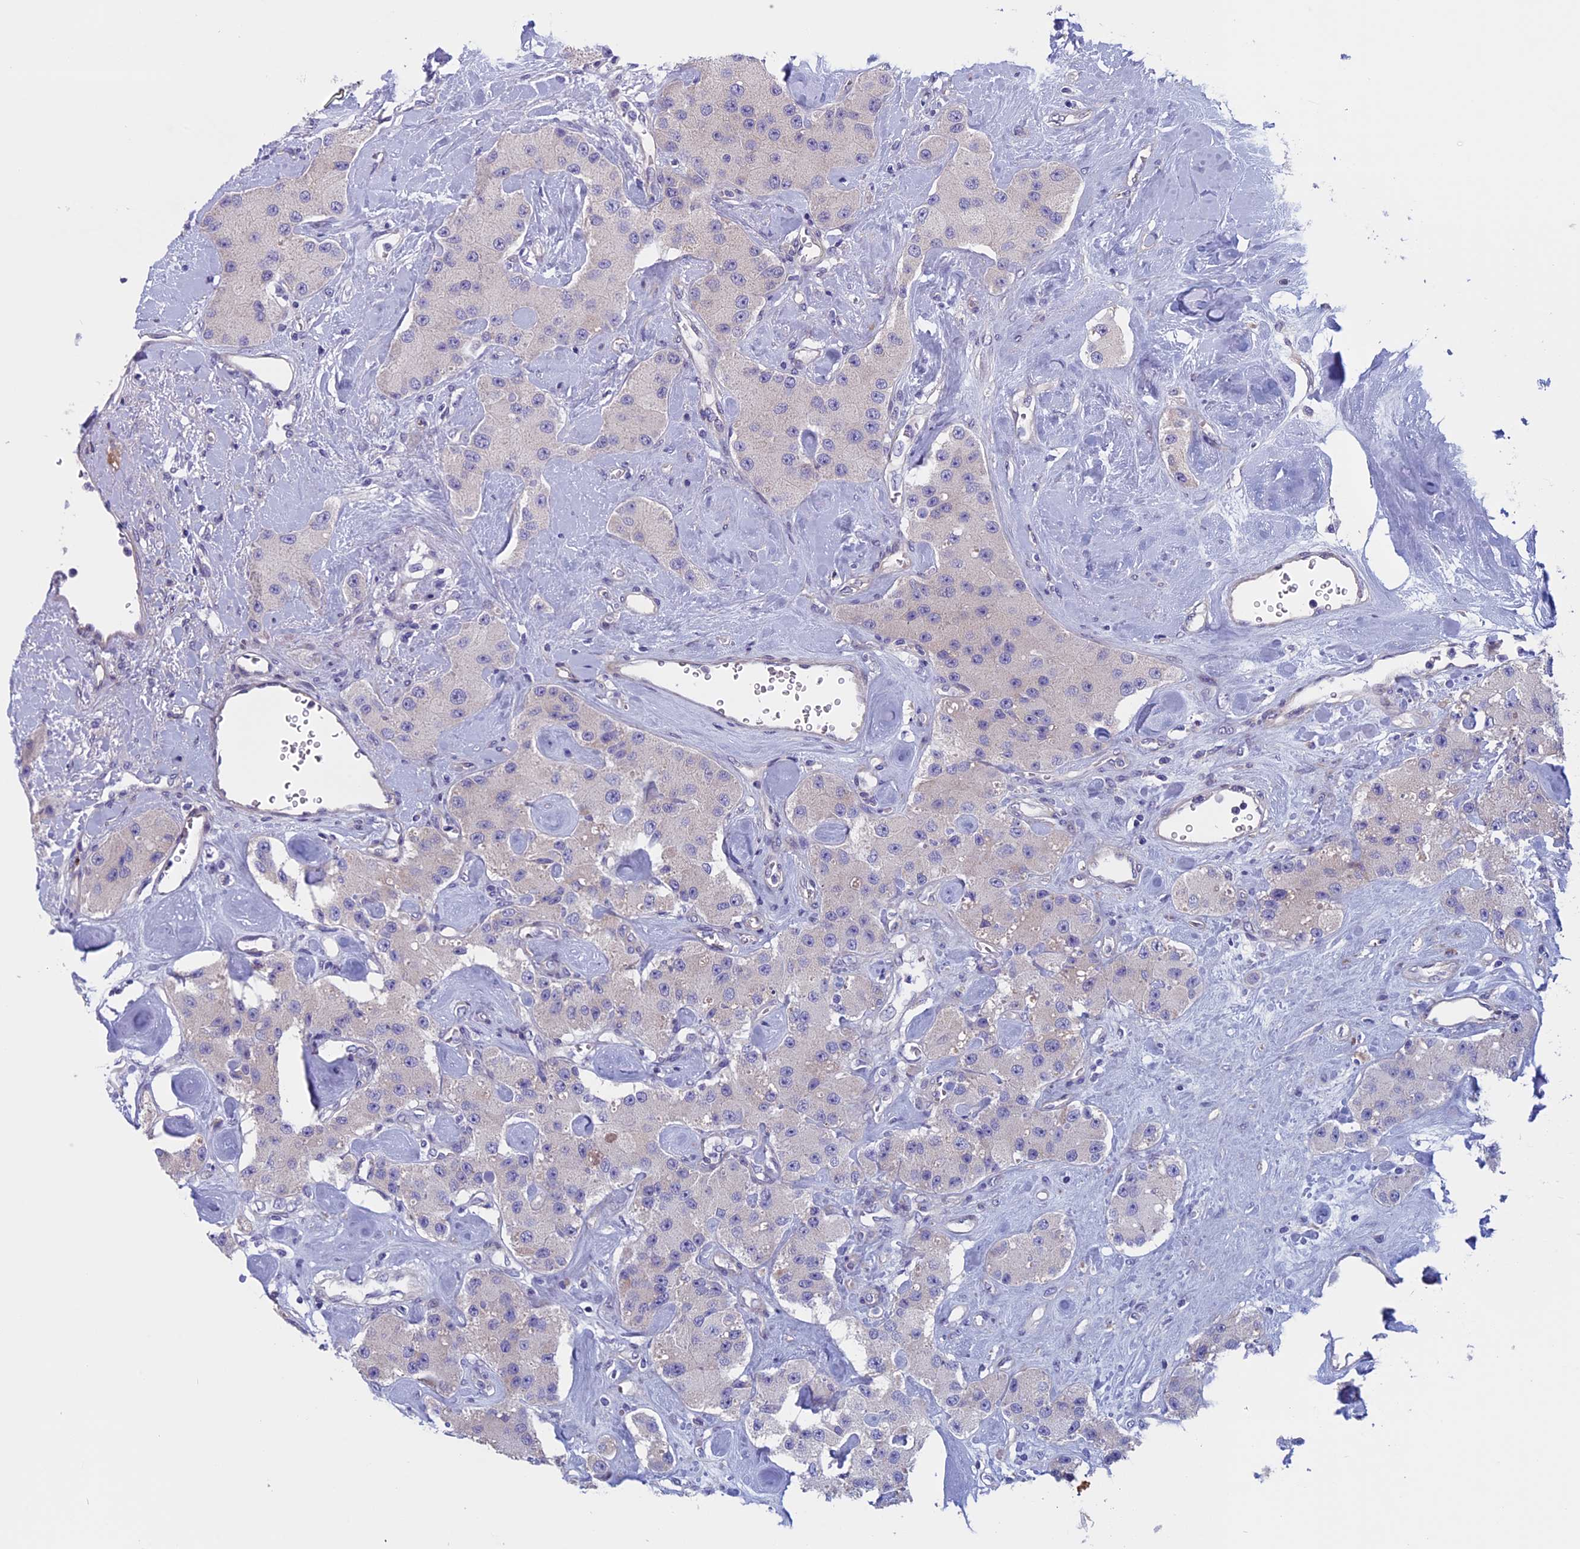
{"staining": {"intensity": "negative", "quantity": "none", "location": "none"}, "tissue": "carcinoid", "cell_type": "Tumor cells", "image_type": "cancer", "snomed": [{"axis": "morphology", "description": "Carcinoid, malignant, NOS"}, {"axis": "topography", "description": "Pancreas"}], "caption": "There is no significant staining in tumor cells of malignant carcinoid.", "gene": "CNOT6L", "patient": {"sex": "male", "age": 41}}